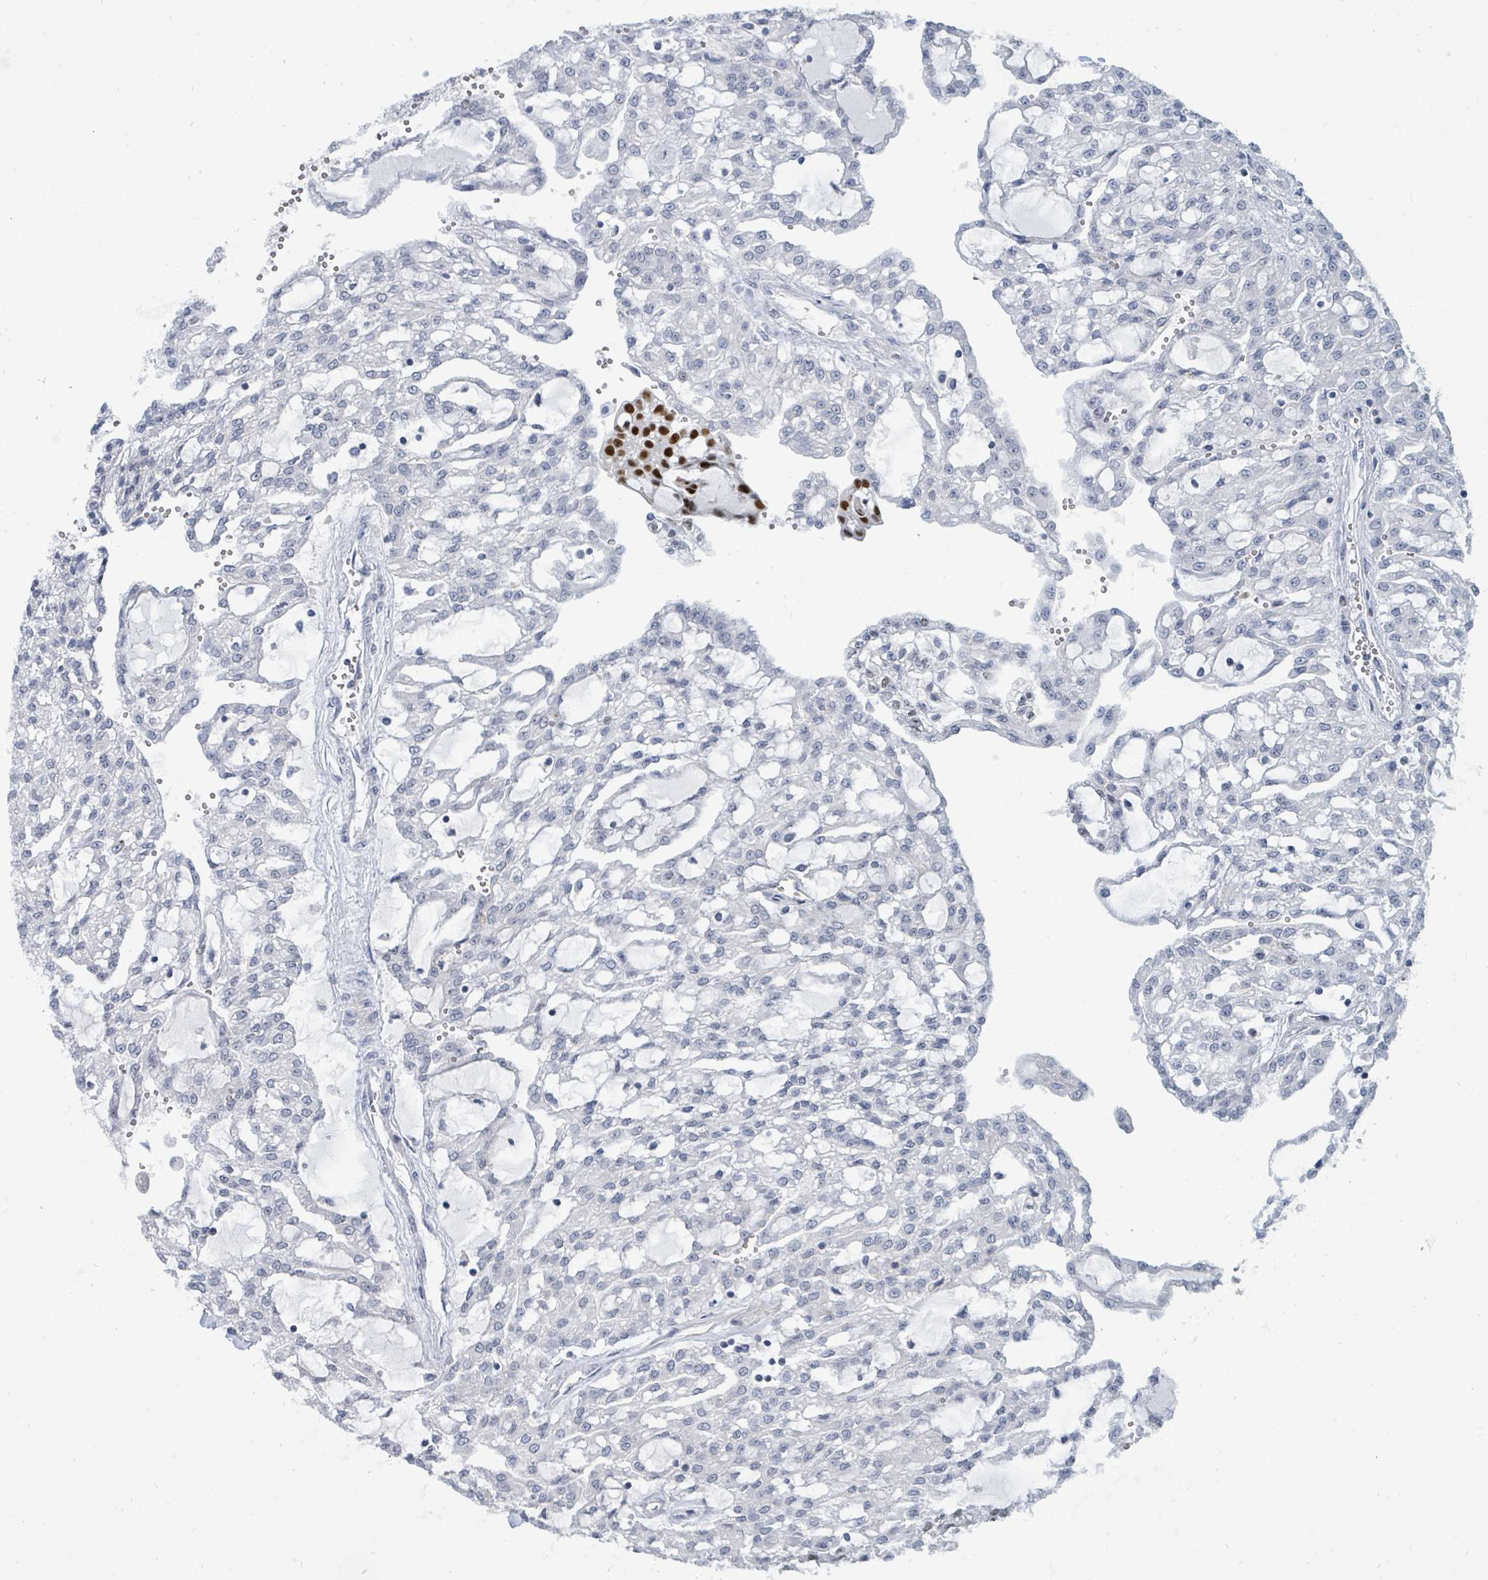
{"staining": {"intensity": "negative", "quantity": "none", "location": "none"}, "tissue": "renal cancer", "cell_type": "Tumor cells", "image_type": "cancer", "snomed": [{"axis": "morphology", "description": "Adenocarcinoma, NOS"}, {"axis": "topography", "description": "Kidney"}], "caption": "Immunohistochemical staining of renal cancer (adenocarcinoma) demonstrates no significant positivity in tumor cells.", "gene": "SUMO4", "patient": {"sex": "male", "age": 63}}